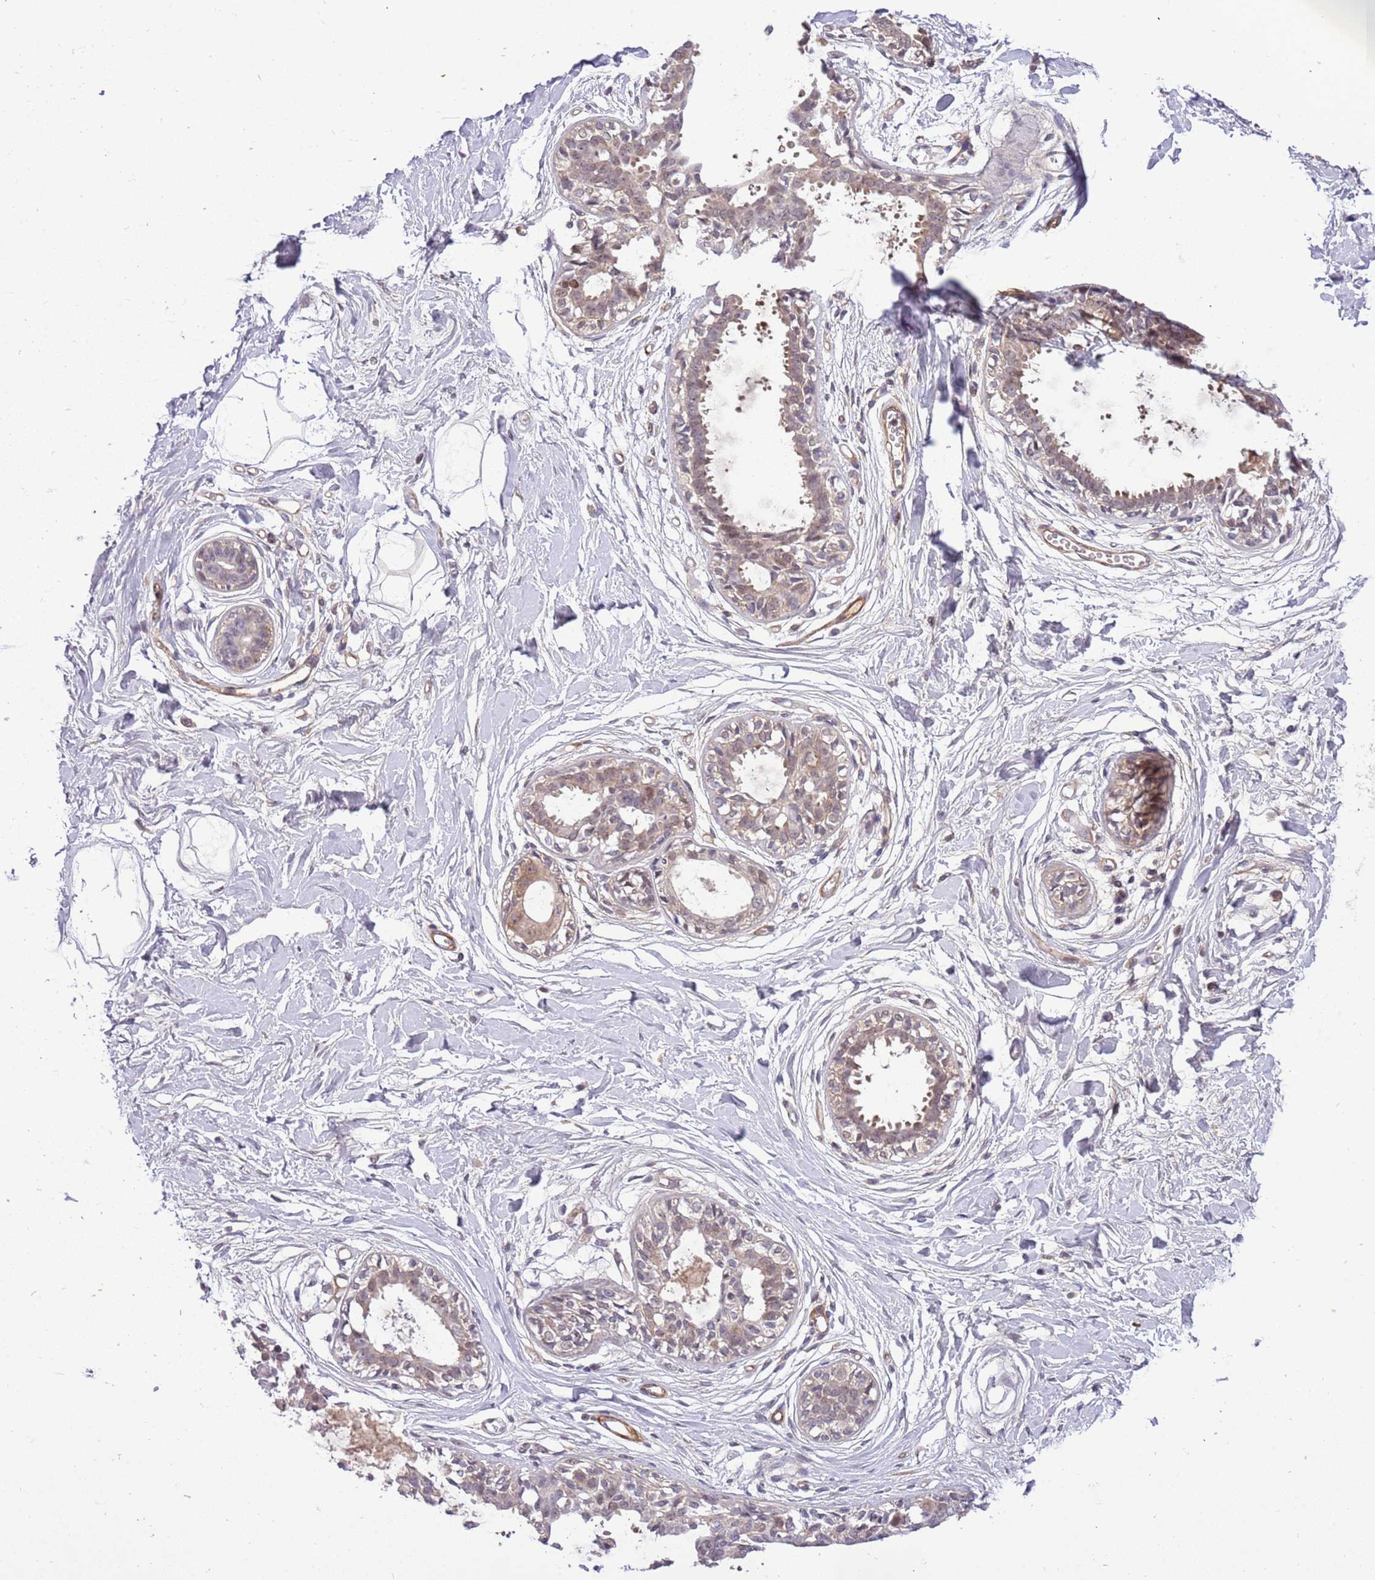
{"staining": {"intensity": "negative", "quantity": "none", "location": "none"}, "tissue": "breast", "cell_type": "Adipocytes", "image_type": "normal", "snomed": [{"axis": "morphology", "description": "Normal tissue, NOS"}, {"axis": "topography", "description": "Breast"}], "caption": "Histopathology image shows no protein expression in adipocytes of benign breast.", "gene": "MAGEF1", "patient": {"sex": "female", "age": 45}}